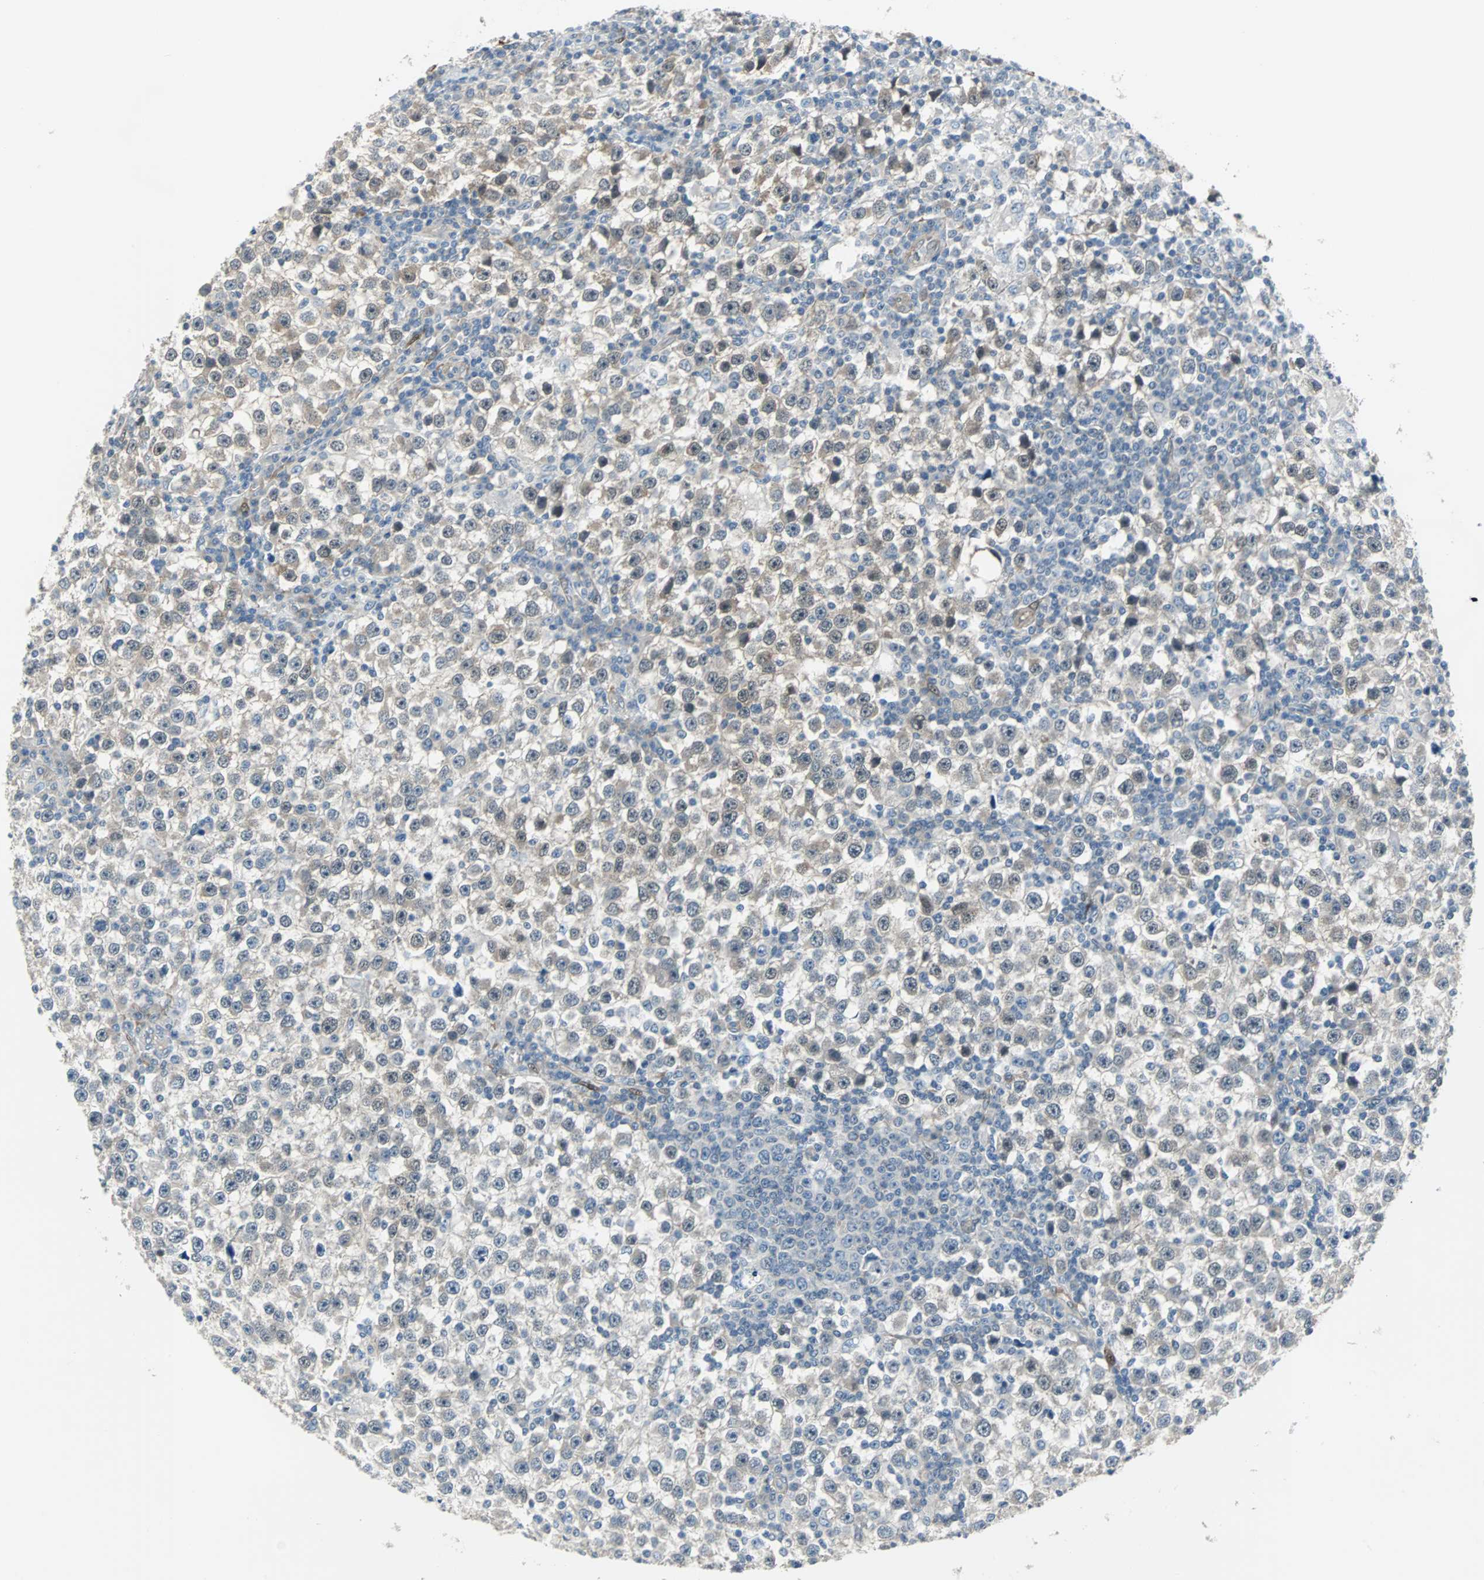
{"staining": {"intensity": "weak", "quantity": "25%-75%", "location": "cytoplasmic/membranous"}, "tissue": "testis cancer", "cell_type": "Tumor cells", "image_type": "cancer", "snomed": [{"axis": "morphology", "description": "Seminoma, NOS"}, {"axis": "topography", "description": "Testis"}], "caption": "An image of human seminoma (testis) stained for a protein demonstrates weak cytoplasmic/membranous brown staining in tumor cells.", "gene": "FHL2", "patient": {"sex": "male", "age": 65}}